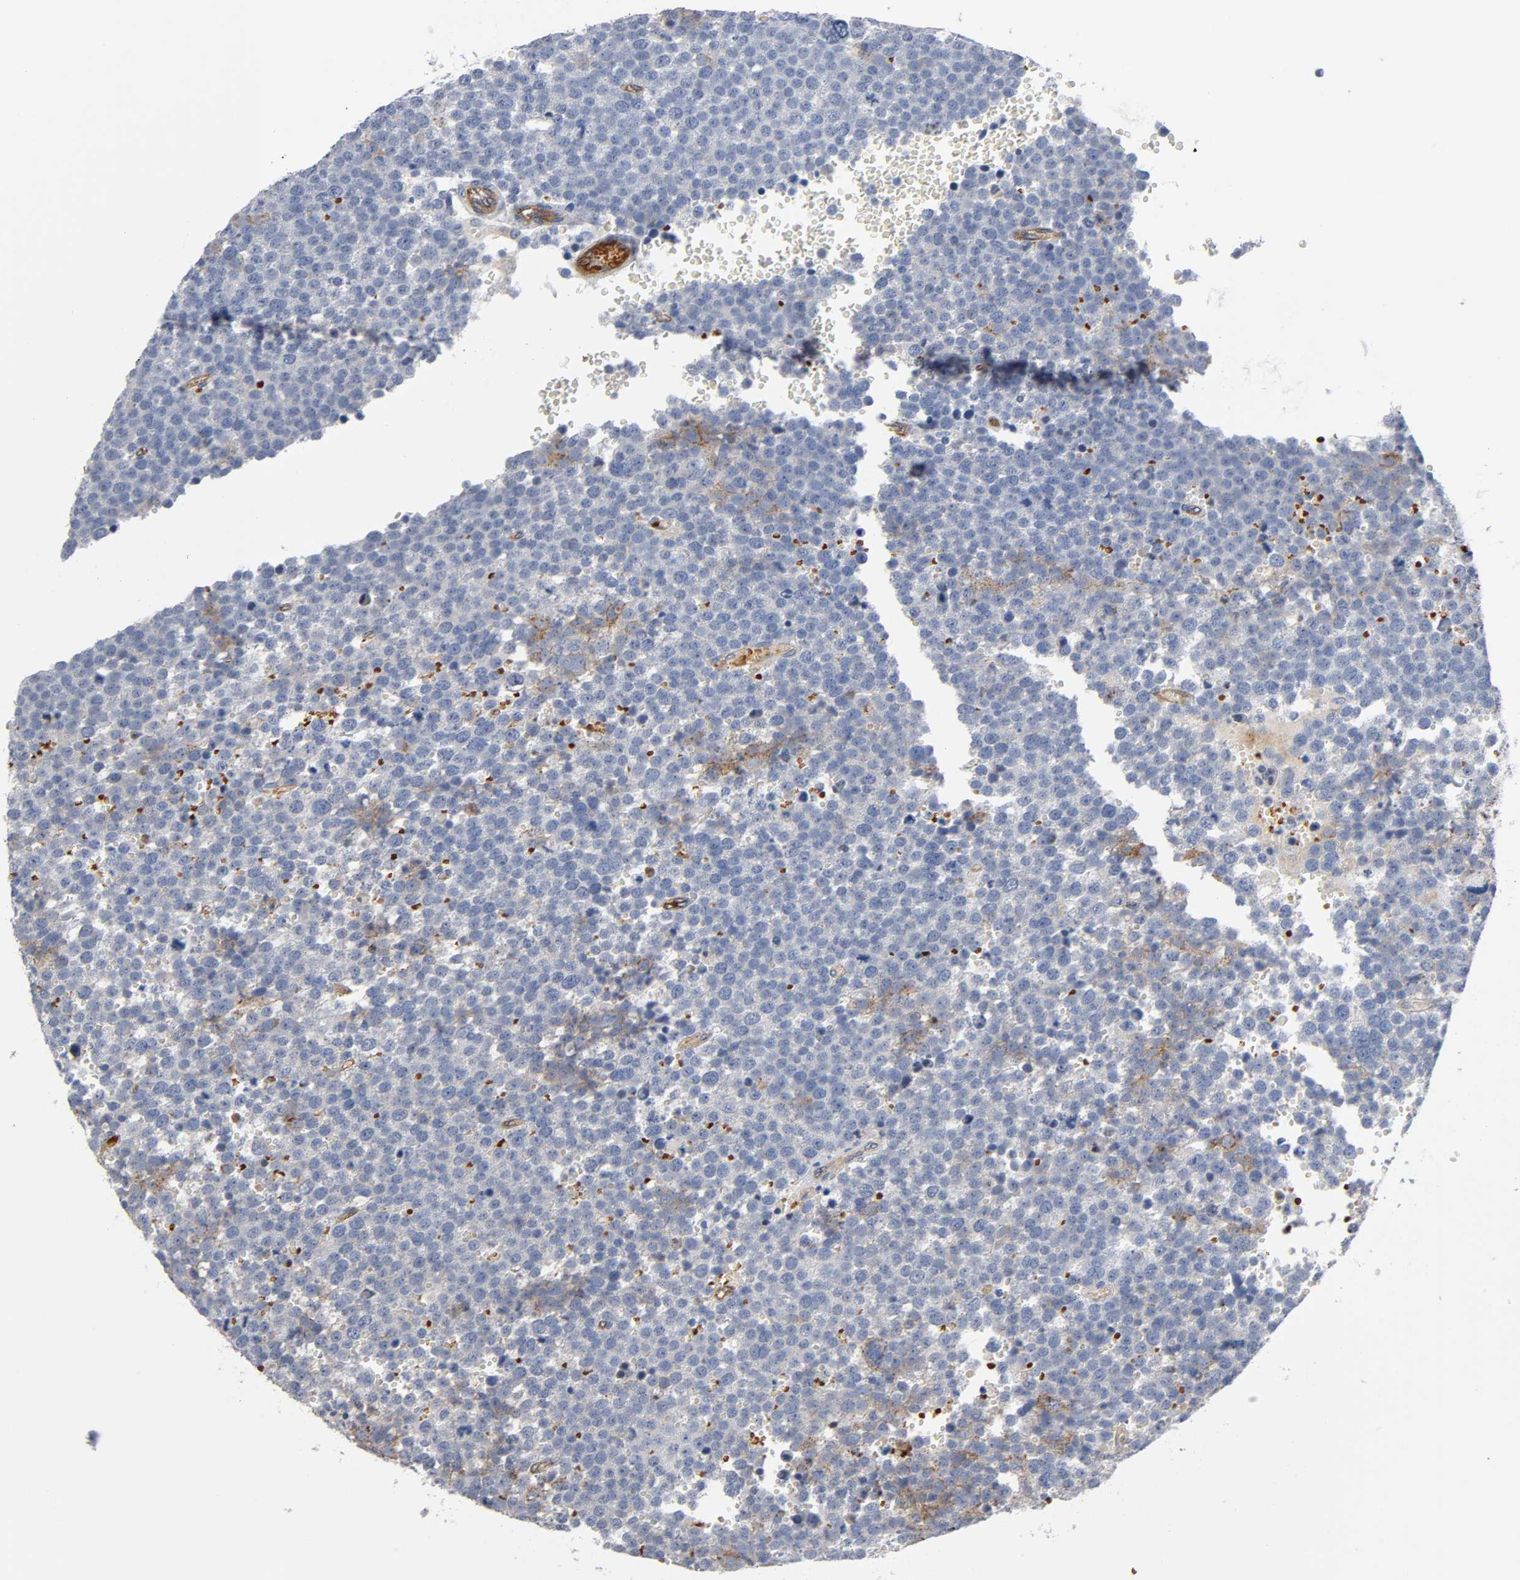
{"staining": {"intensity": "weak", "quantity": "<25%", "location": "cytoplasmic/membranous"}, "tissue": "testis cancer", "cell_type": "Tumor cells", "image_type": "cancer", "snomed": [{"axis": "morphology", "description": "Seminoma, NOS"}, {"axis": "topography", "description": "Testis"}], "caption": "The micrograph exhibits no significant positivity in tumor cells of testis cancer (seminoma).", "gene": "CD2AP", "patient": {"sex": "male", "age": 71}}